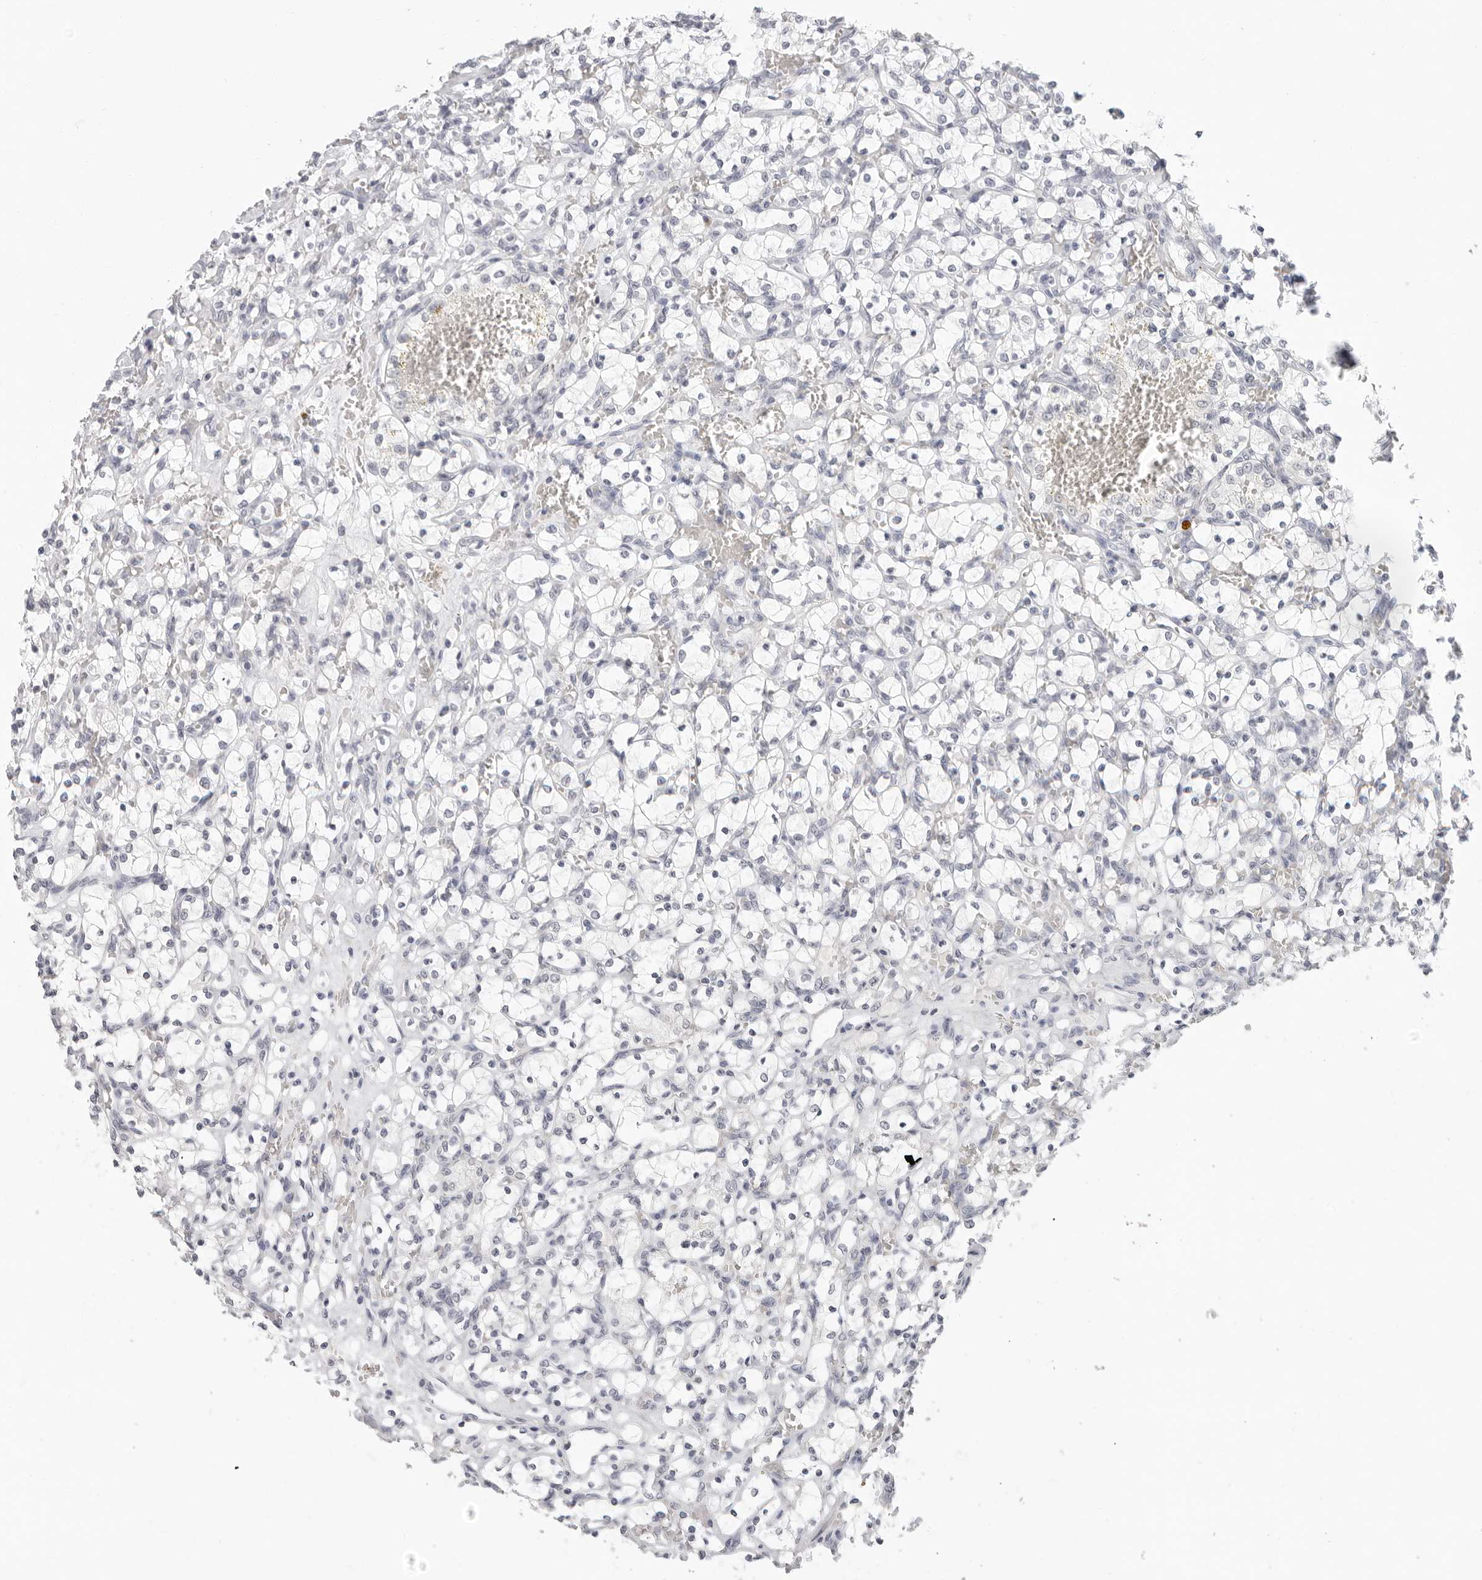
{"staining": {"intensity": "negative", "quantity": "none", "location": "none"}, "tissue": "renal cancer", "cell_type": "Tumor cells", "image_type": "cancer", "snomed": [{"axis": "morphology", "description": "Adenocarcinoma, NOS"}, {"axis": "topography", "description": "Kidney"}], "caption": "Immunohistochemistry image of human renal adenocarcinoma stained for a protein (brown), which displays no staining in tumor cells.", "gene": "EDN2", "patient": {"sex": "female", "age": 69}}